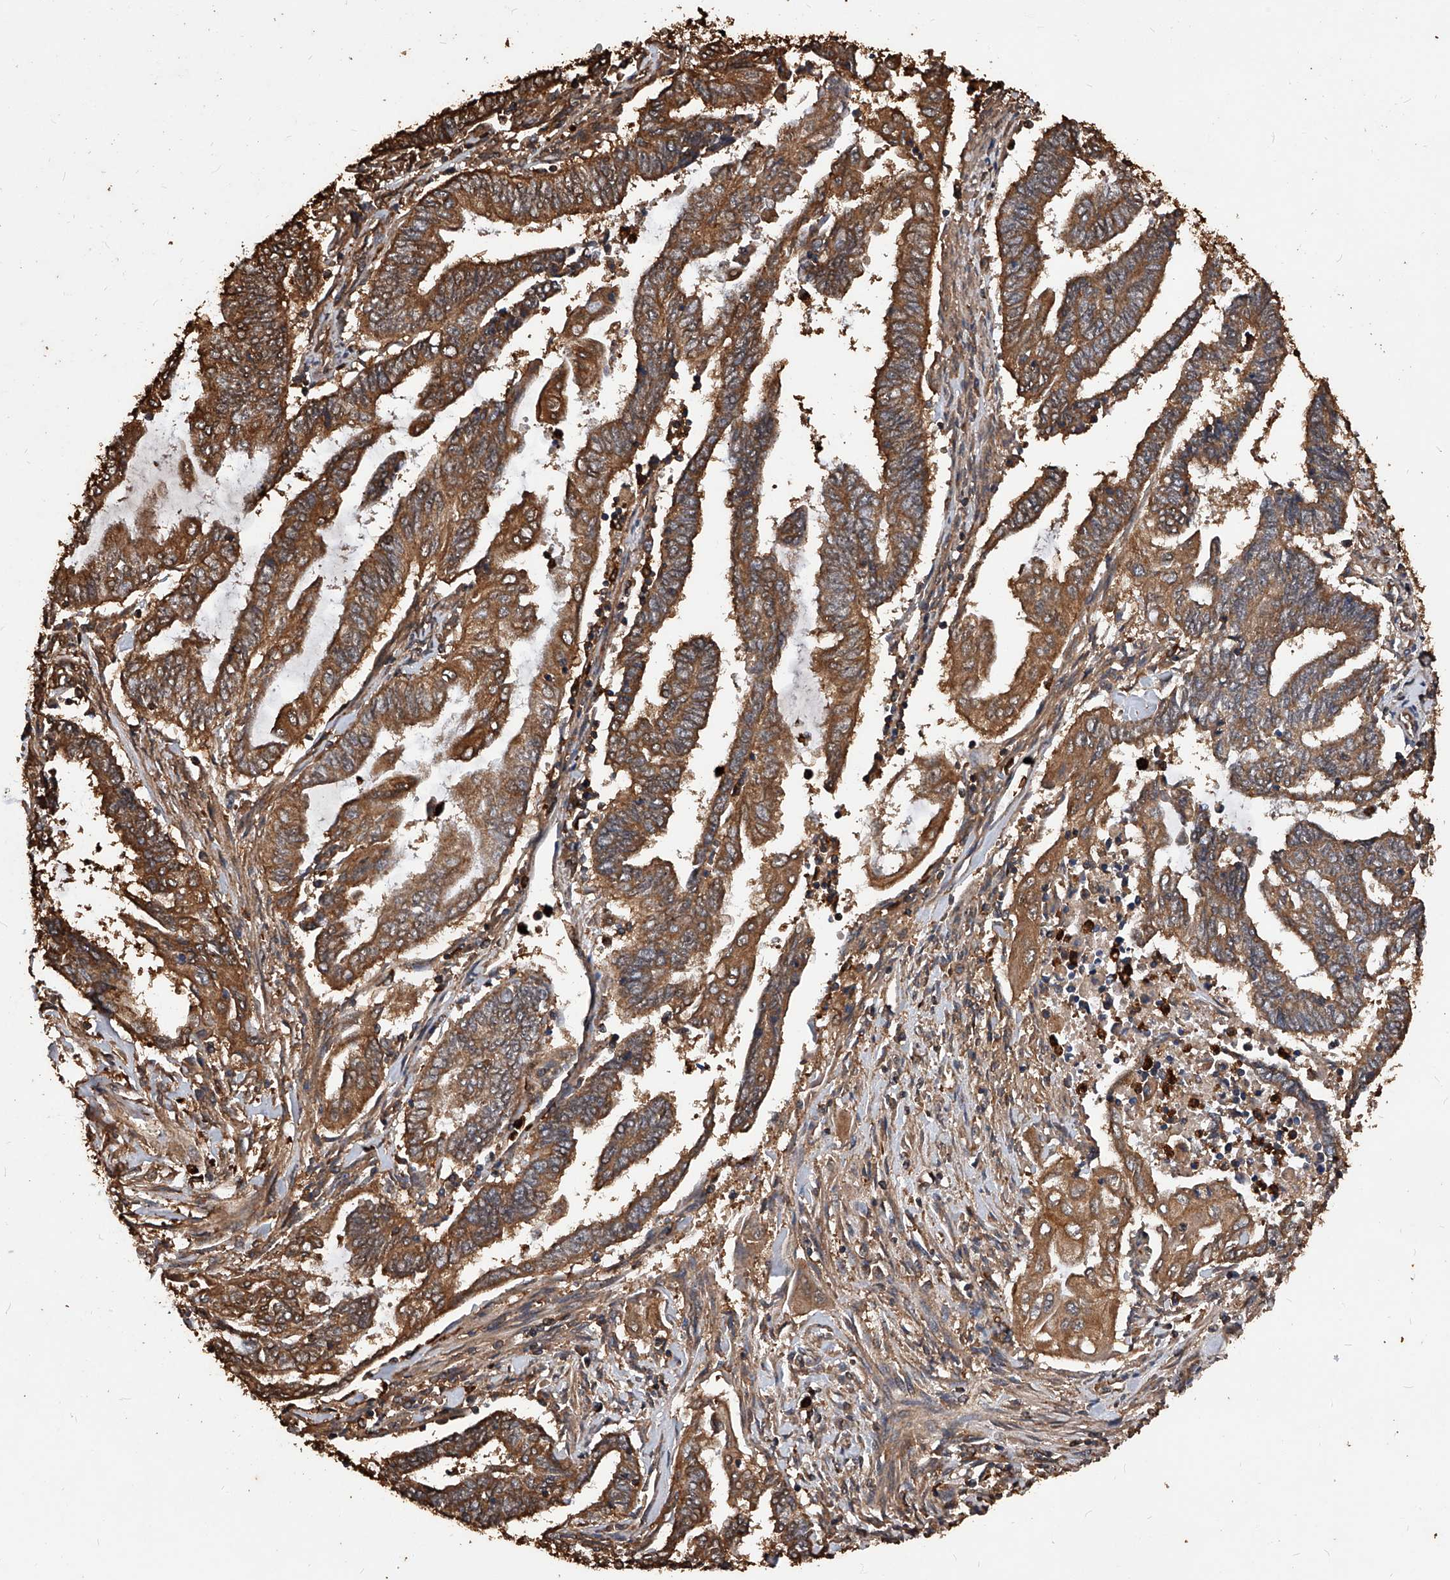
{"staining": {"intensity": "moderate", "quantity": ">75%", "location": "cytoplasmic/membranous"}, "tissue": "endometrial cancer", "cell_type": "Tumor cells", "image_type": "cancer", "snomed": [{"axis": "morphology", "description": "Adenocarcinoma, NOS"}, {"axis": "topography", "description": "Uterus"}, {"axis": "topography", "description": "Endometrium"}], "caption": "Brown immunohistochemical staining in human endometrial cancer exhibits moderate cytoplasmic/membranous staining in approximately >75% of tumor cells. (IHC, brightfield microscopy, high magnification).", "gene": "UCP2", "patient": {"sex": "female", "age": 70}}